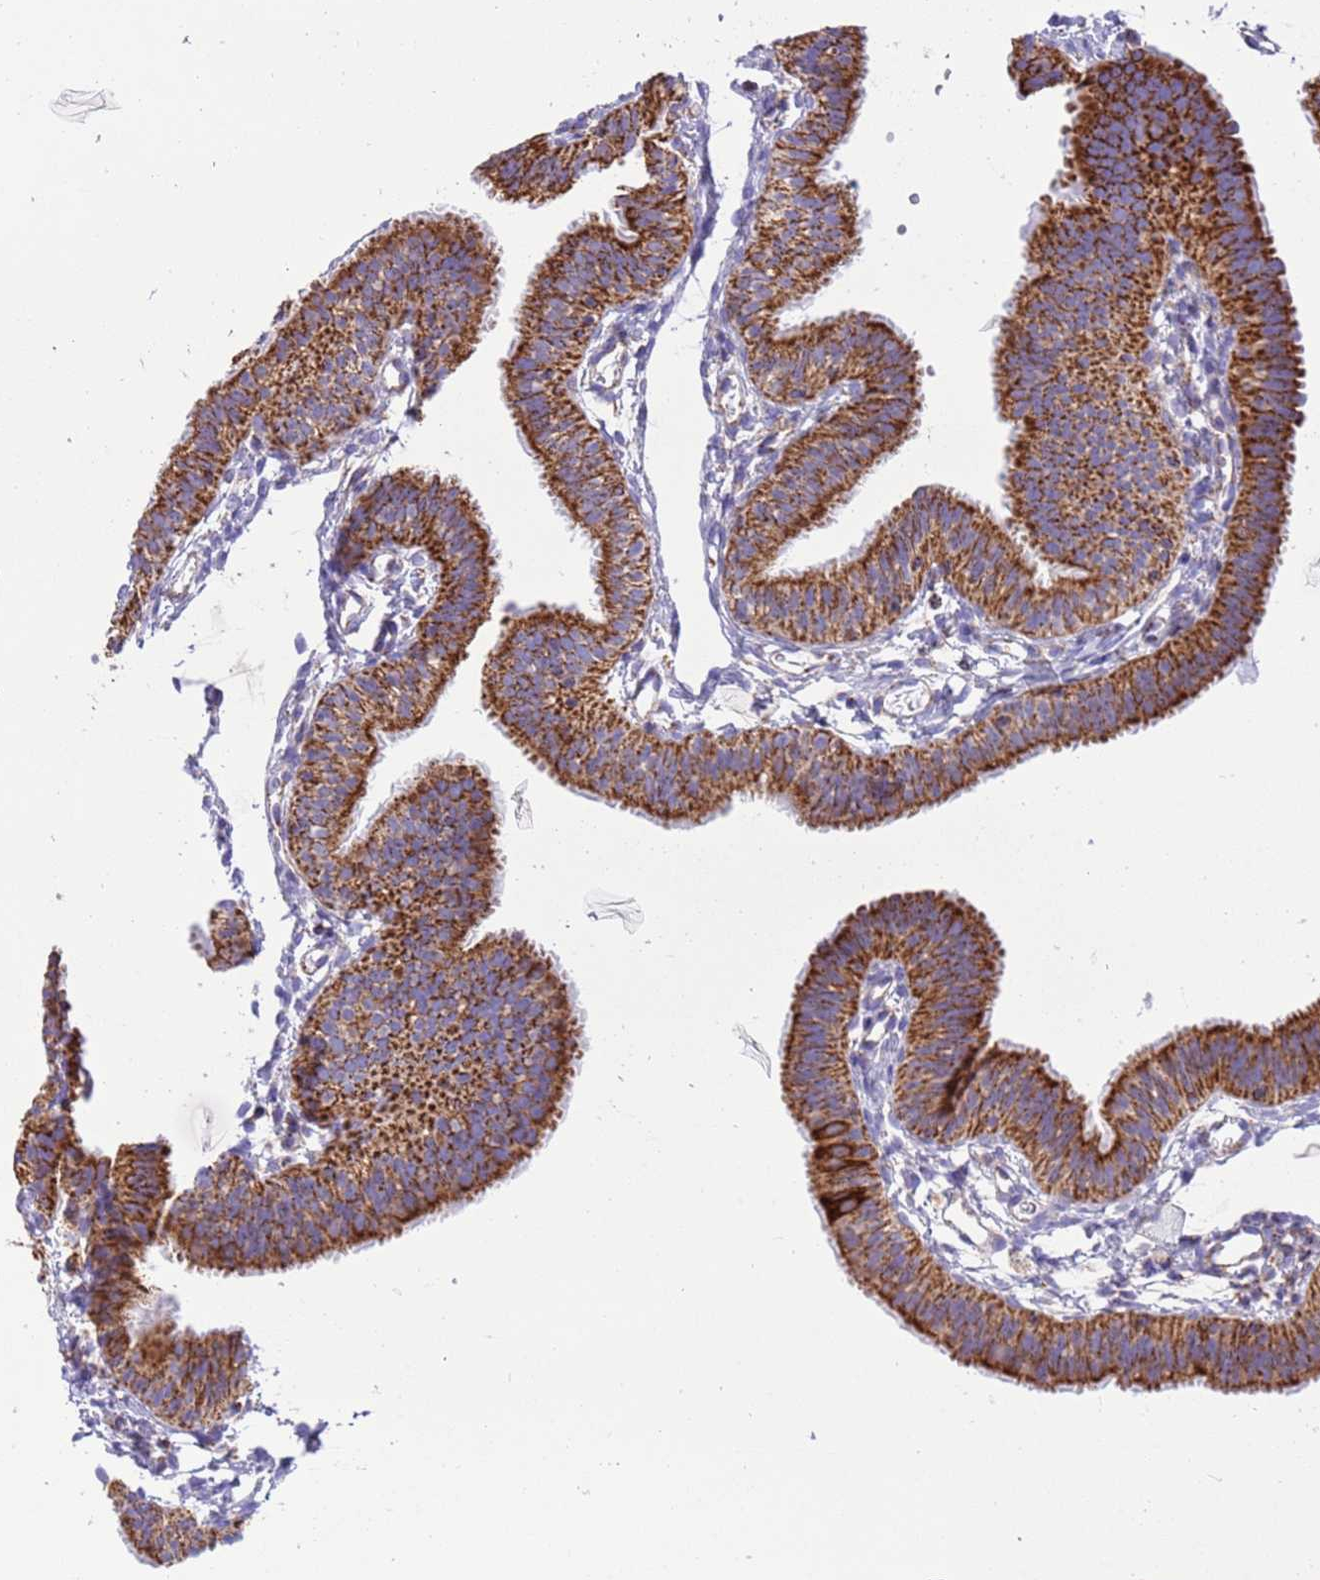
{"staining": {"intensity": "strong", "quantity": ">75%", "location": "cytoplasmic/membranous"}, "tissue": "fallopian tube", "cell_type": "Glandular cells", "image_type": "normal", "snomed": [{"axis": "morphology", "description": "Normal tissue, NOS"}, {"axis": "topography", "description": "Fallopian tube"}], "caption": "Immunohistochemical staining of benign human fallopian tube displays high levels of strong cytoplasmic/membranous staining in about >75% of glandular cells. (Stains: DAB (3,3'-diaminobenzidine) in brown, nuclei in blue, Microscopy: brightfield microscopy at high magnification).", "gene": "SUCLG2", "patient": {"sex": "female", "age": 35}}